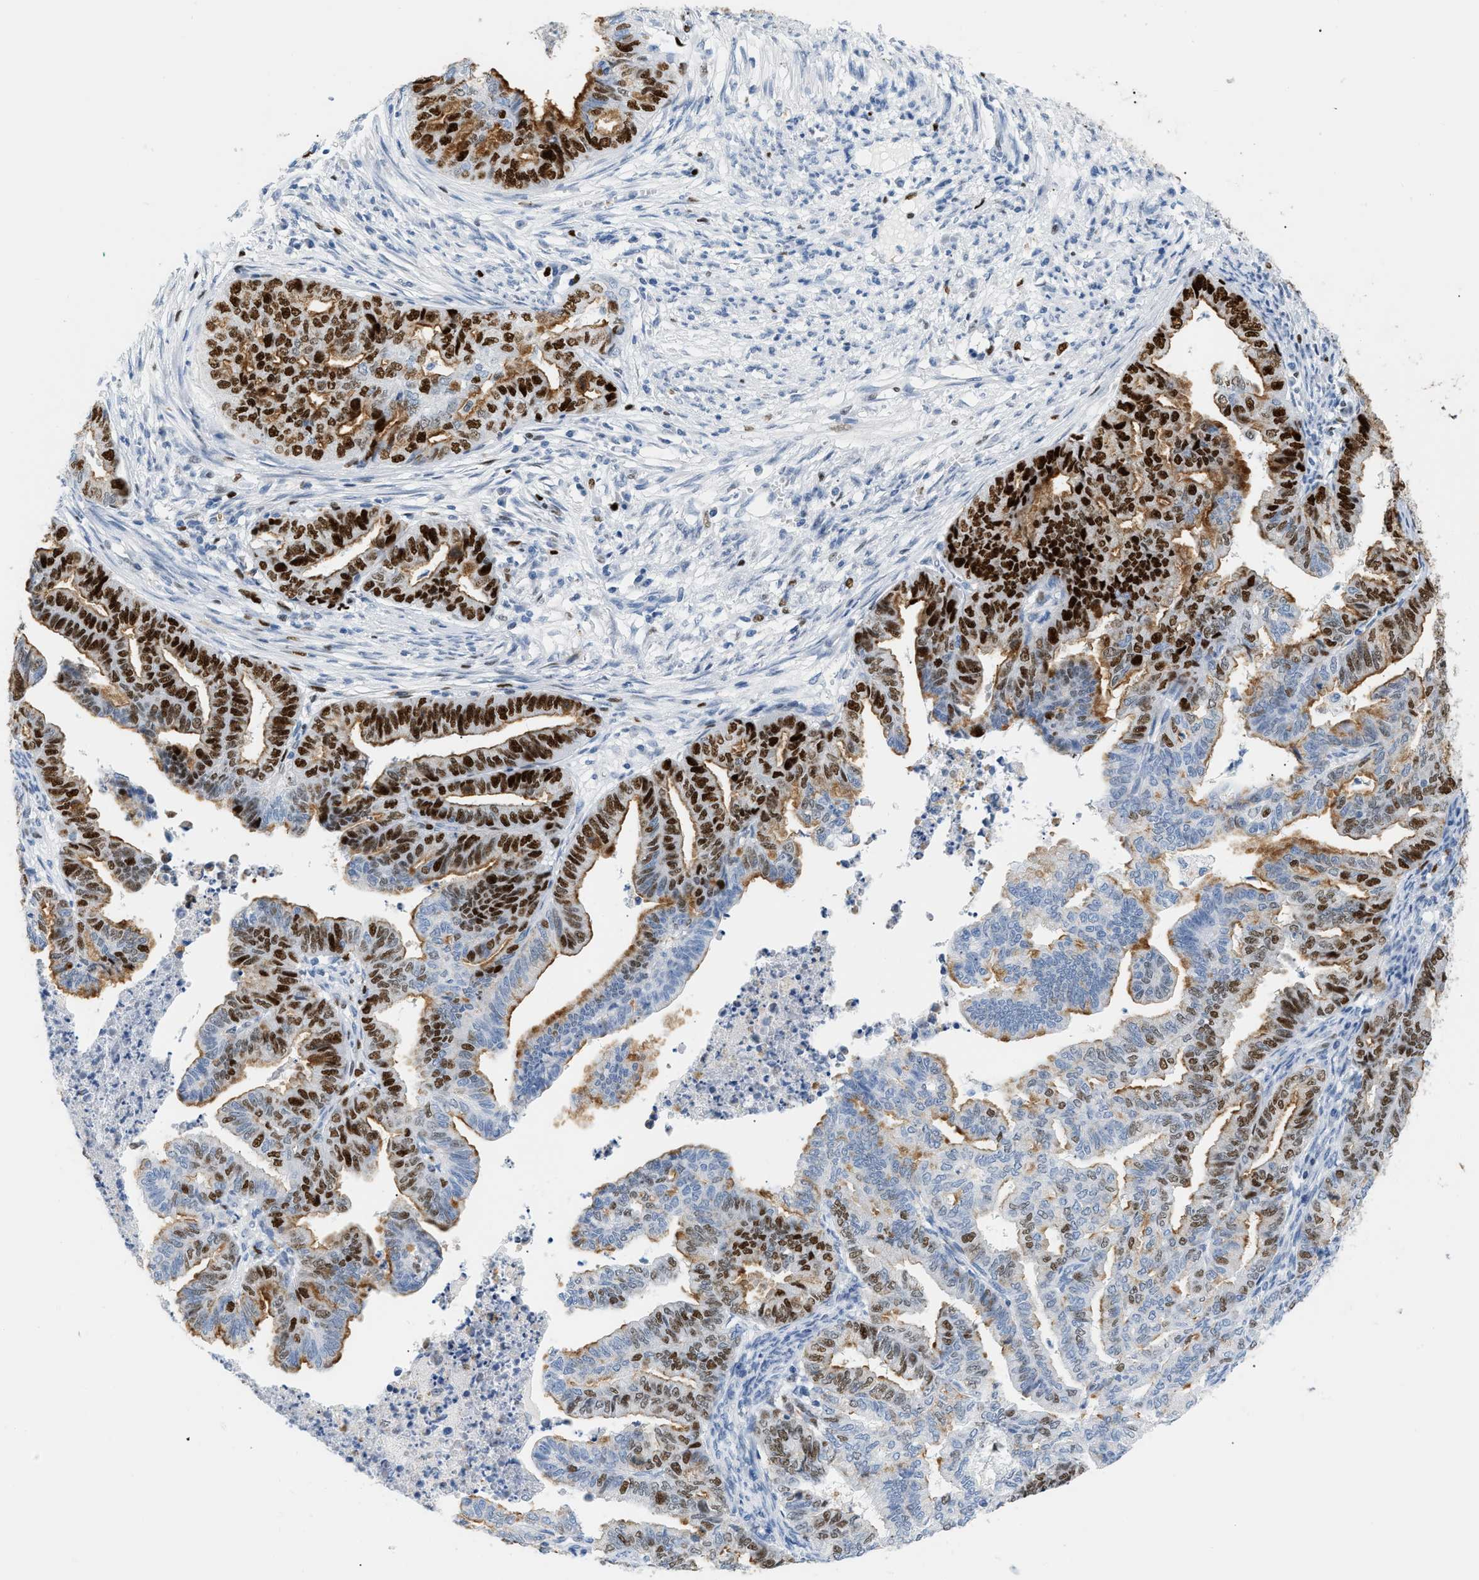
{"staining": {"intensity": "strong", "quantity": "25%-75%", "location": "cytoplasmic/membranous,nuclear"}, "tissue": "endometrial cancer", "cell_type": "Tumor cells", "image_type": "cancer", "snomed": [{"axis": "morphology", "description": "Adenocarcinoma, NOS"}, {"axis": "topography", "description": "Endometrium"}], "caption": "A brown stain shows strong cytoplasmic/membranous and nuclear expression of a protein in human endometrial cancer tumor cells. The protein is stained brown, and the nuclei are stained in blue (DAB (3,3'-diaminobenzidine) IHC with brightfield microscopy, high magnification).", "gene": "MCM7", "patient": {"sex": "female", "age": 79}}